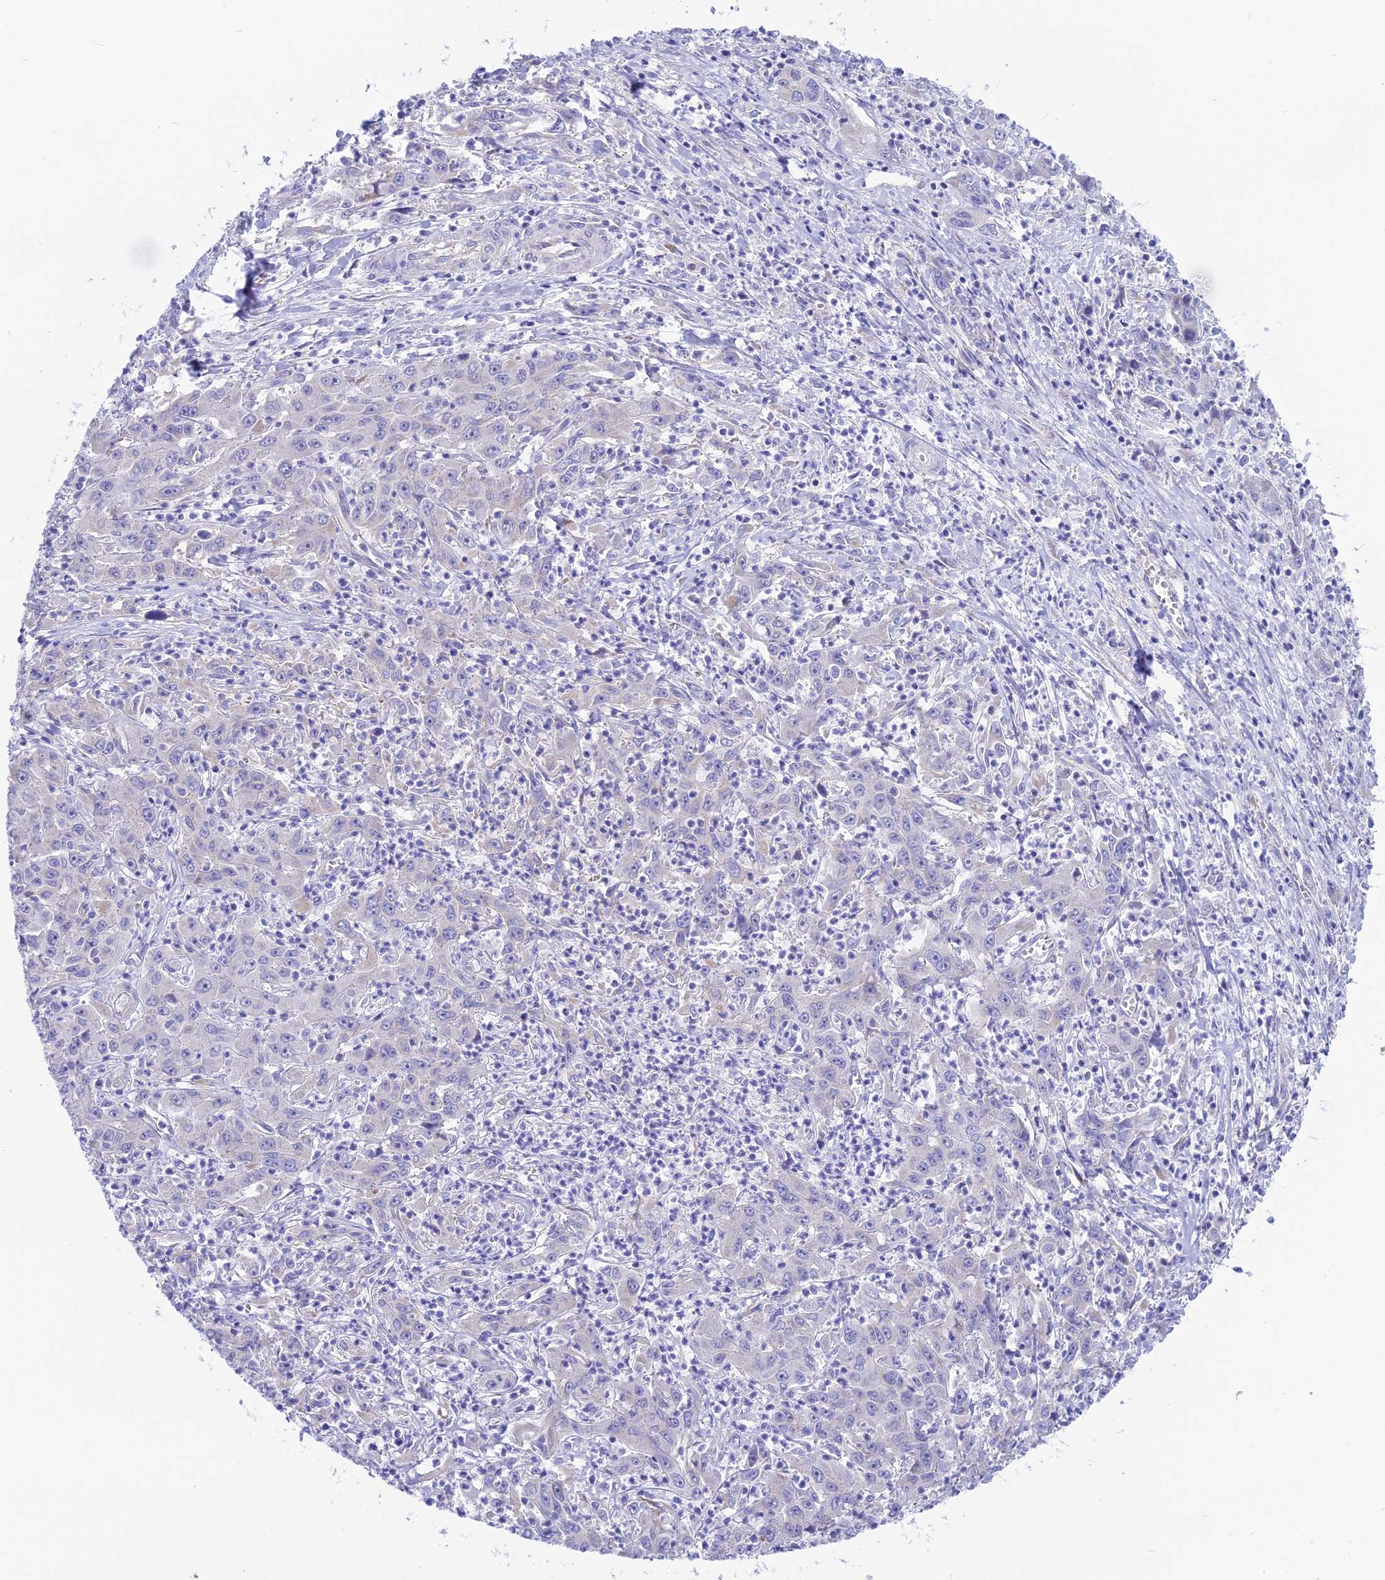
{"staining": {"intensity": "negative", "quantity": "none", "location": "none"}, "tissue": "liver cancer", "cell_type": "Tumor cells", "image_type": "cancer", "snomed": [{"axis": "morphology", "description": "Carcinoma, Hepatocellular, NOS"}, {"axis": "topography", "description": "Liver"}], "caption": "Tumor cells are negative for brown protein staining in liver cancer (hepatocellular carcinoma). (Brightfield microscopy of DAB (3,3'-diaminobenzidine) IHC at high magnification).", "gene": "LZTFL1", "patient": {"sex": "male", "age": 63}}